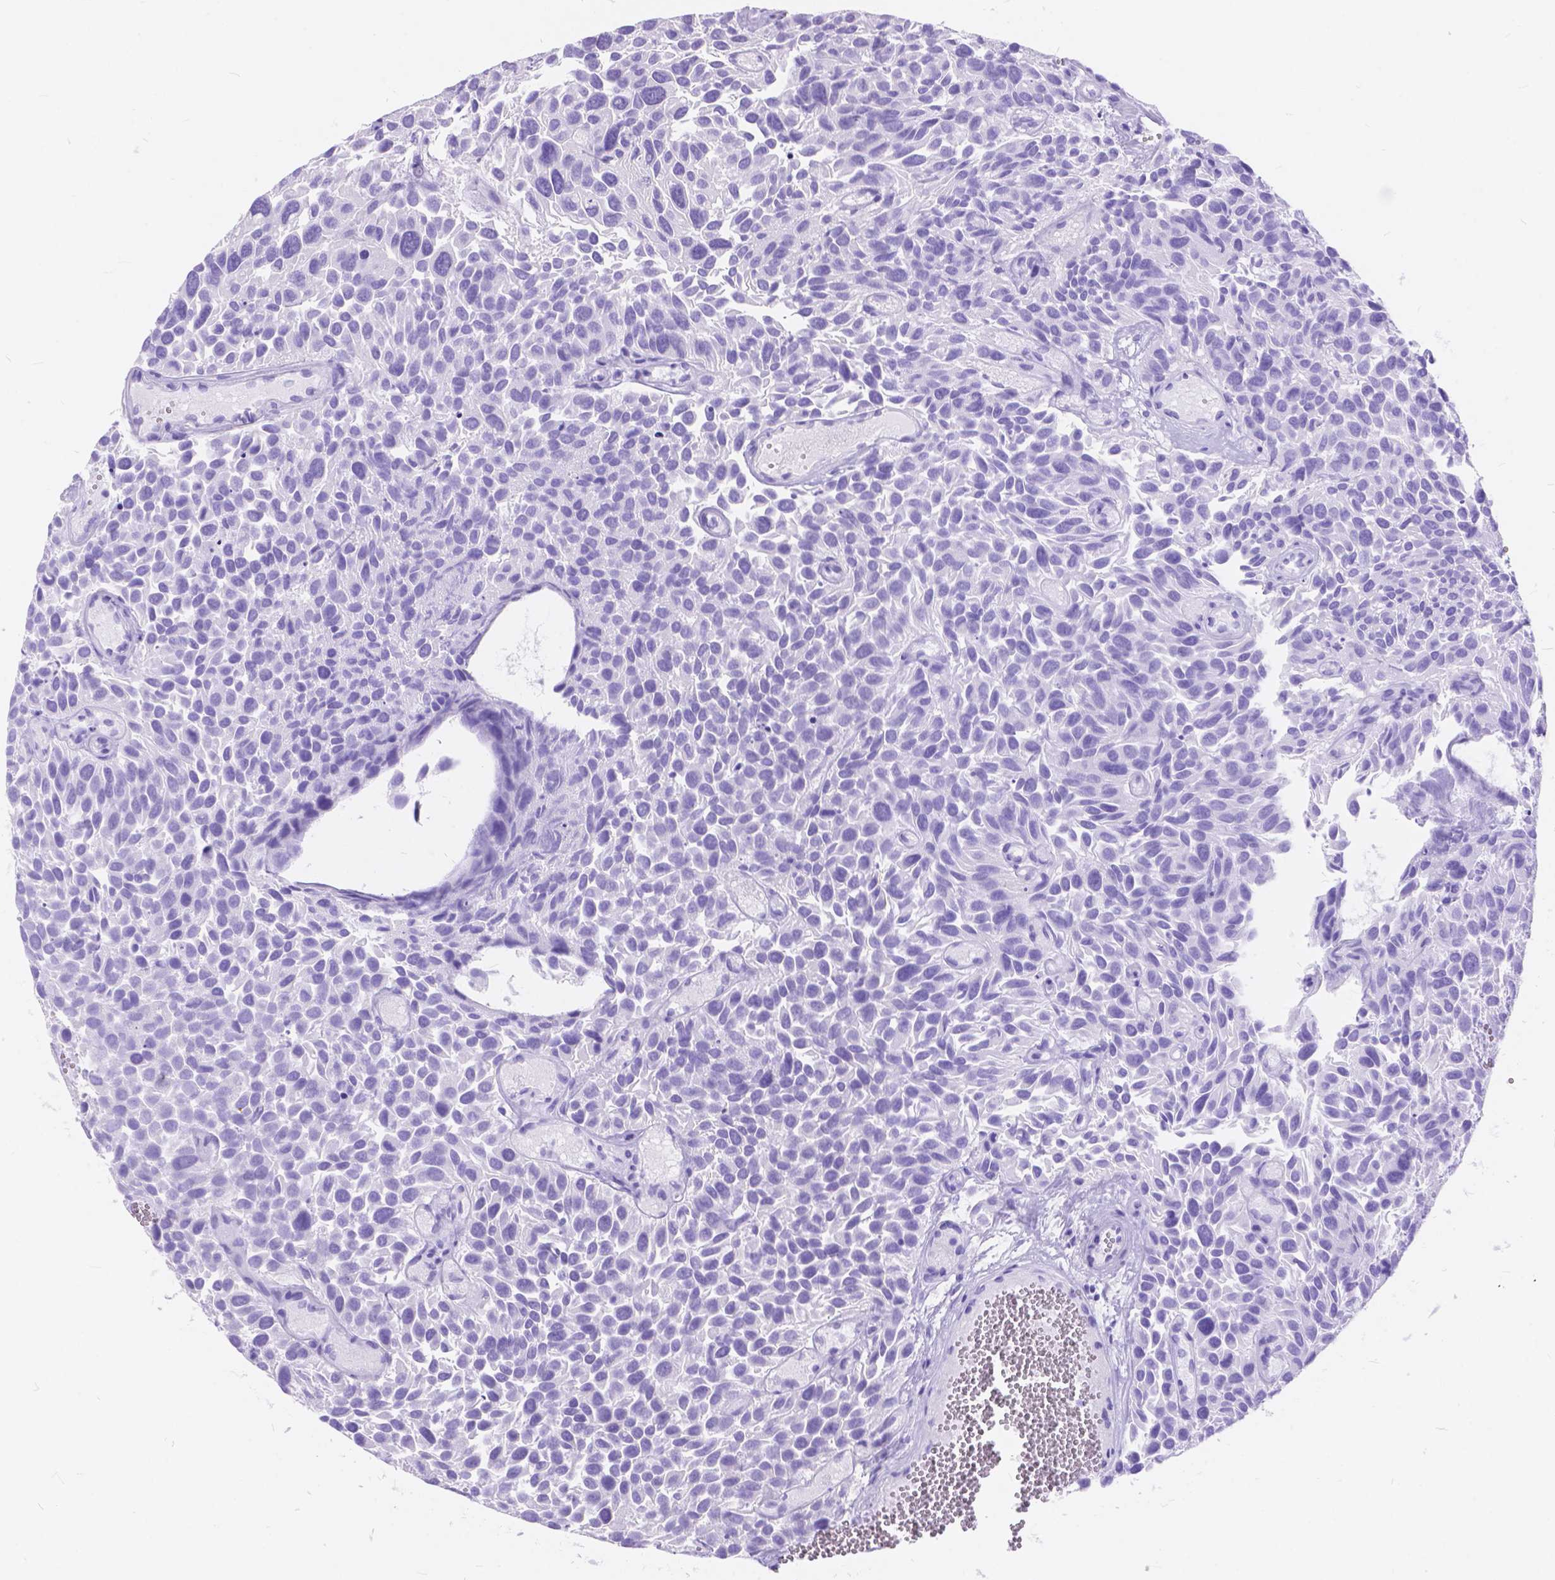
{"staining": {"intensity": "negative", "quantity": "none", "location": "none"}, "tissue": "urothelial cancer", "cell_type": "Tumor cells", "image_type": "cancer", "snomed": [{"axis": "morphology", "description": "Urothelial carcinoma, Low grade"}, {"axis": "topography", "description": "Urinary bladder"}], "caption": "DAB immunohistochemical staining of human low-grade urothelial carcinoma displays no significant expression in tumor cells. (DAB IHC with hematoxylin counter stain).", "gene": "FOXL2", "patient": {"sex": "female", "age": 69}}